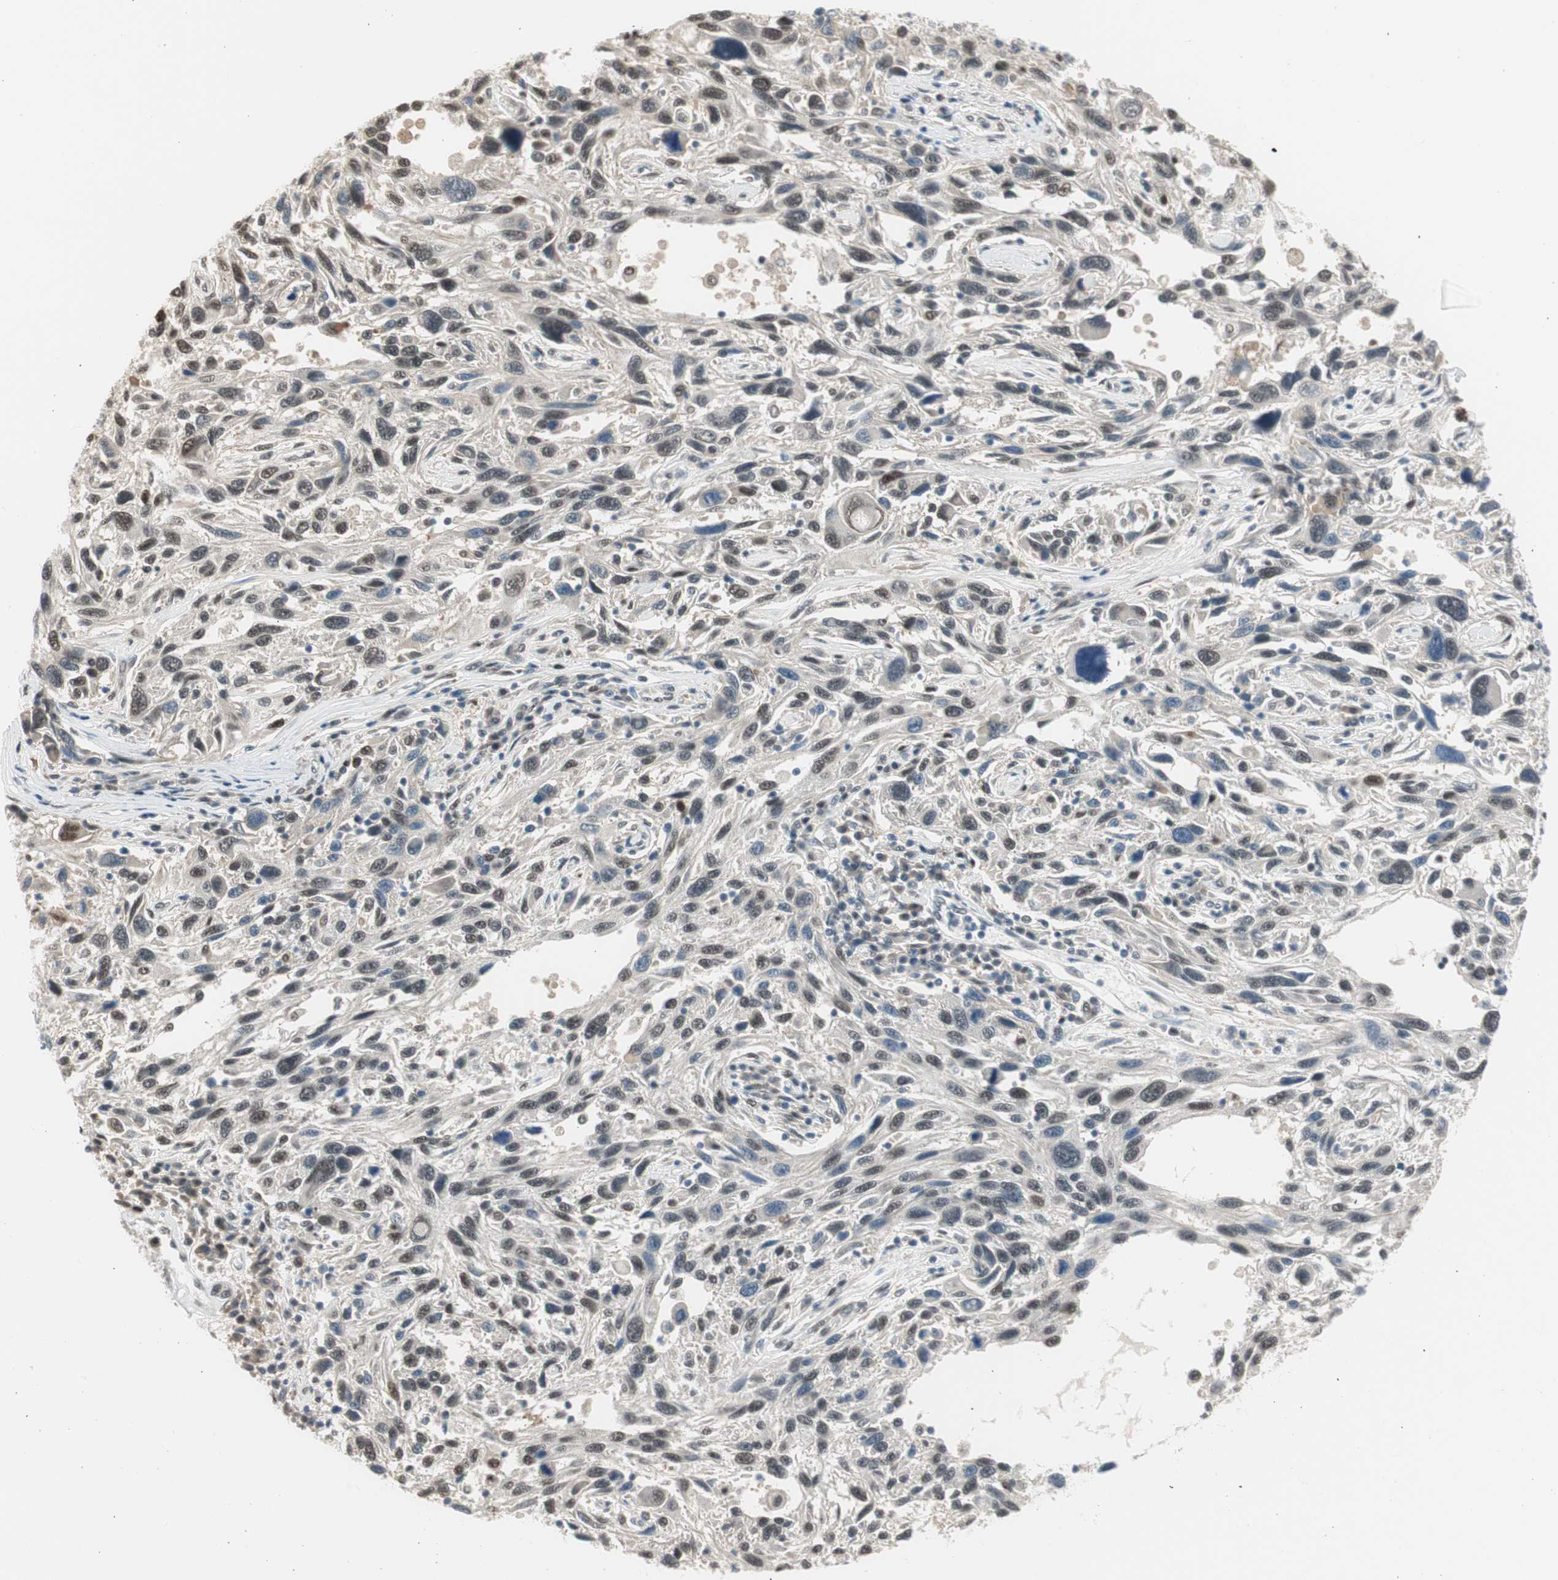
{"staining": {"intensity": "weak", "quantity": "25%-75%", "location": "nuclear"}, "tissue": "melanoma", "cell_type": "Tumor cells", "image_type": "cancer", "snomed": [{"axis": "morphology", "description": "Malignant melanoma, NOS"}, {"axis": "topography", "description": "Skin"}], "caption": "Immunohistochemistry (IHC) of human malignant melanoma exhibits low levels of weak nuclear positivity in approximately 25%-75% of tumor cells.", "gene": "LONP2", "patient": {"sex": "male", "age": 53}}